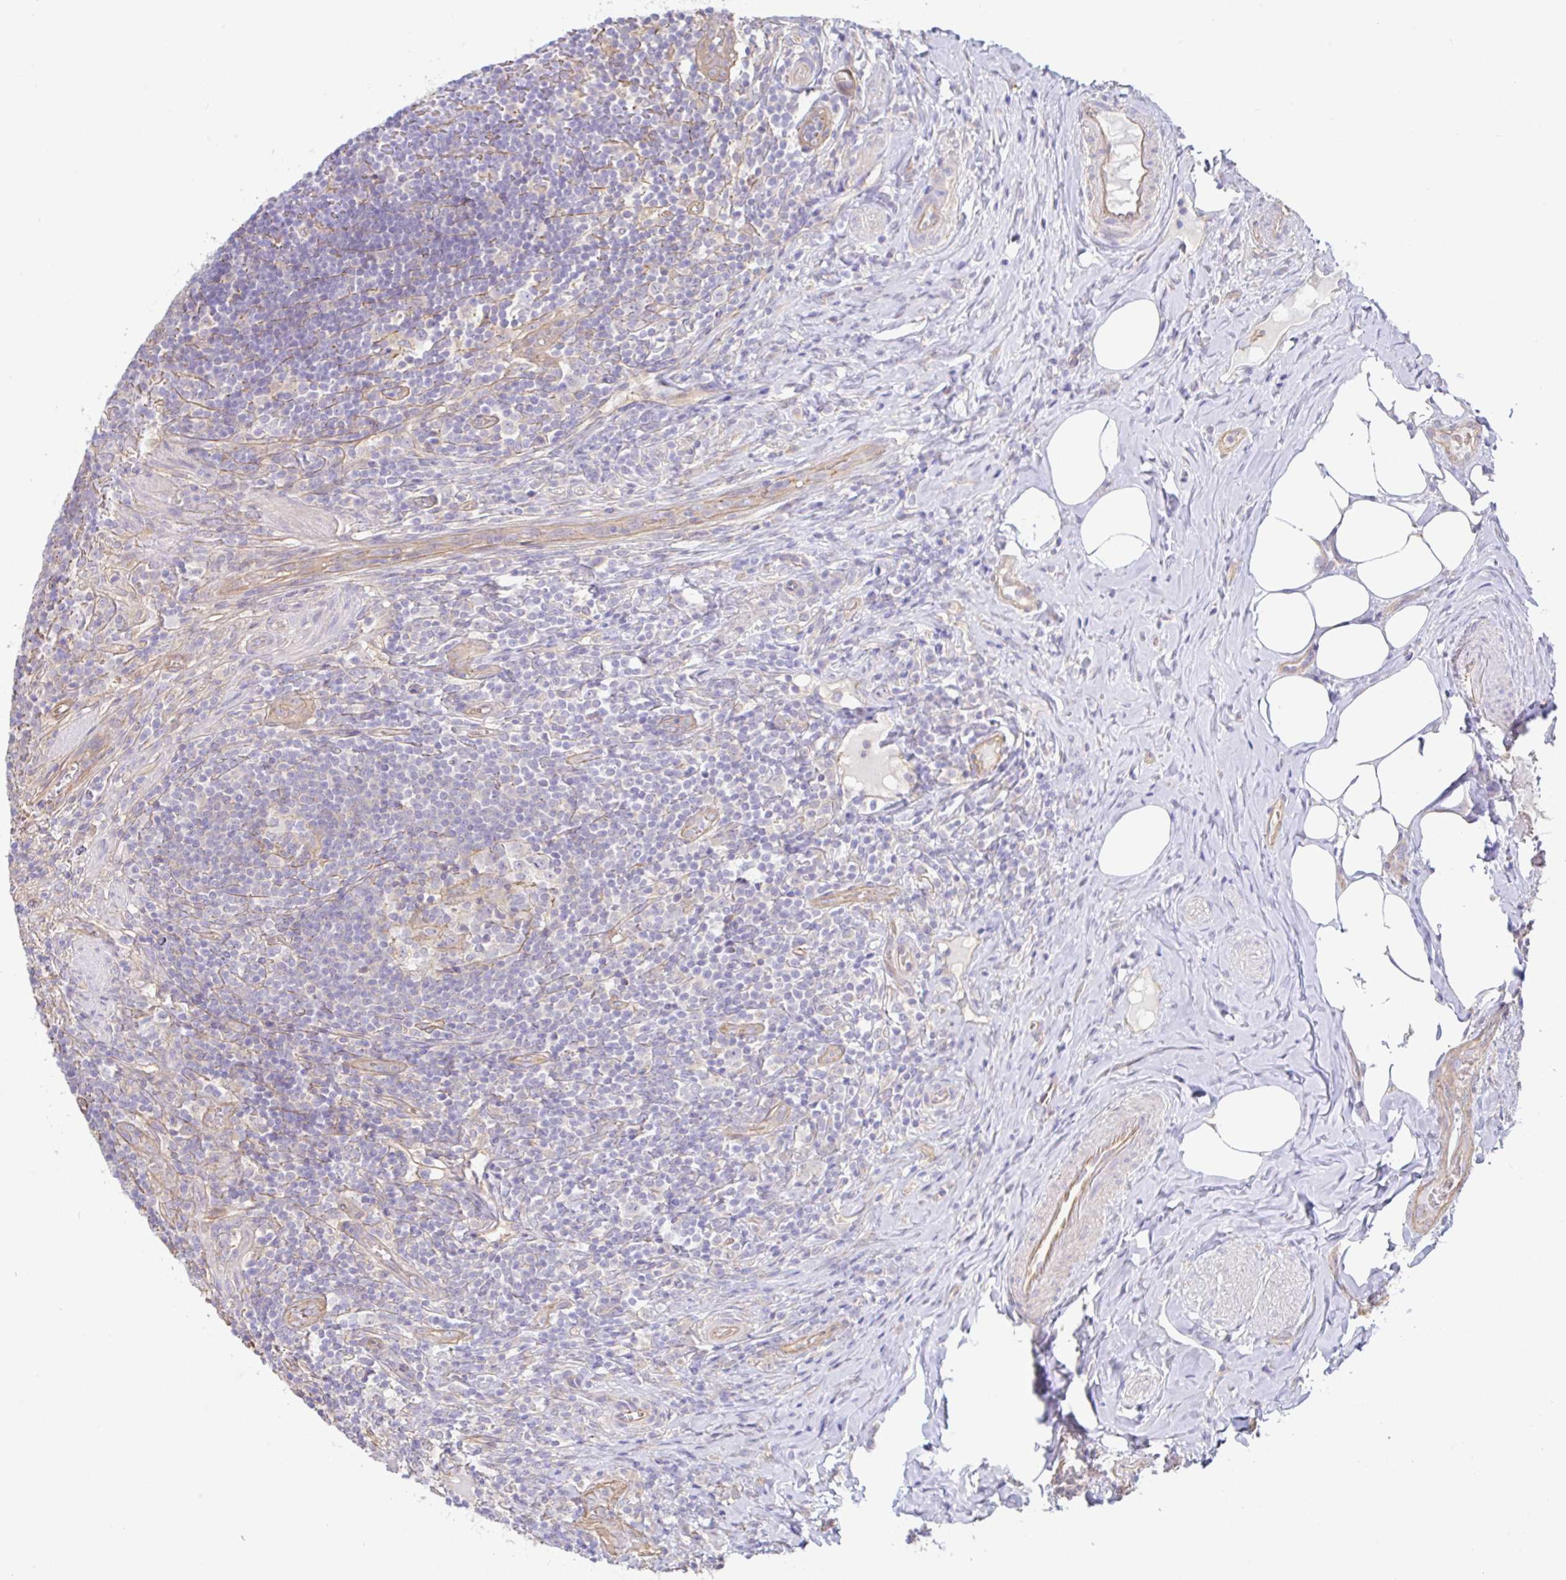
{"staining": {"intensity": "negative", "quantity": "none", "location": "none"}, "tissue": "appendix", "cell_type": "Glandular cells", "image_type": "normal", "snomed": [{"axis": "morphology", "description": "Normal tissue, NOS"}, {"axis": "topography", "description": "Appendix"}], "caption": "A high-resolution histopathology image shows IHC staining of unremarkable appendix, which displays no significant expression in glandular cells. (DAB immunohistochemistry (IHC) visualized using brightfield microscopy, high magnification).", "gene": "PLCD4", "patient": {"sex": "female", "age": 43}}